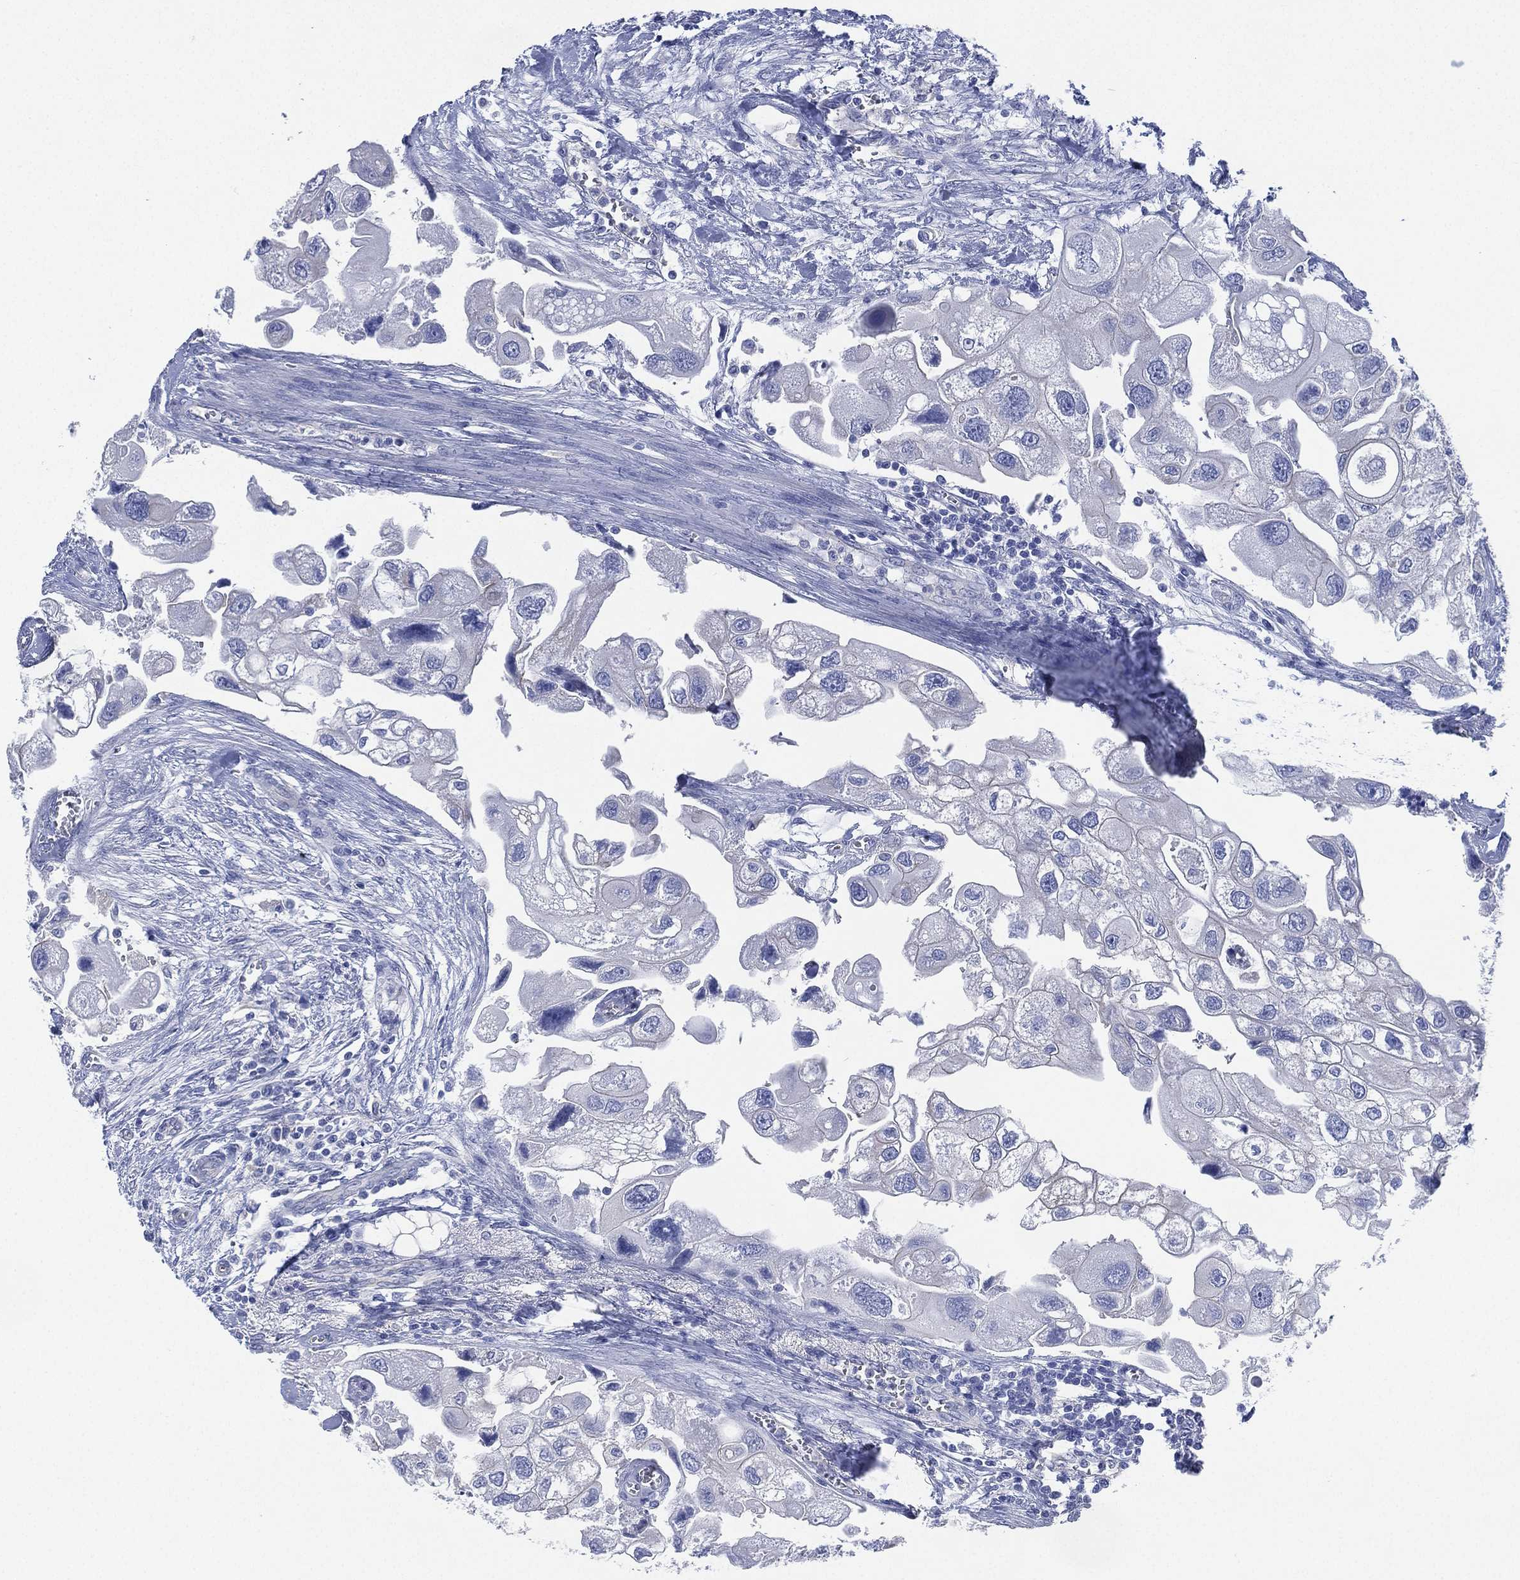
{"staining": {"intensity": "negative", "quantity": "none", "location": "none"}, "tissue": "urothelial cancer", "cell_type": "Tumor cells", "image_type": "cancer", "snomed": [{"axis": "morphology", "description": "Urothelial carcinoma, High grade"}, {"axis": "topography", "description": "Urinary bladder"}], "caption": "An IHC image of urothelial cancer is shown. There is no staining in tumor cells of urothelial cancer.", "gene": "CCDC70", "patient": {"sex": "male", "age": 59}}